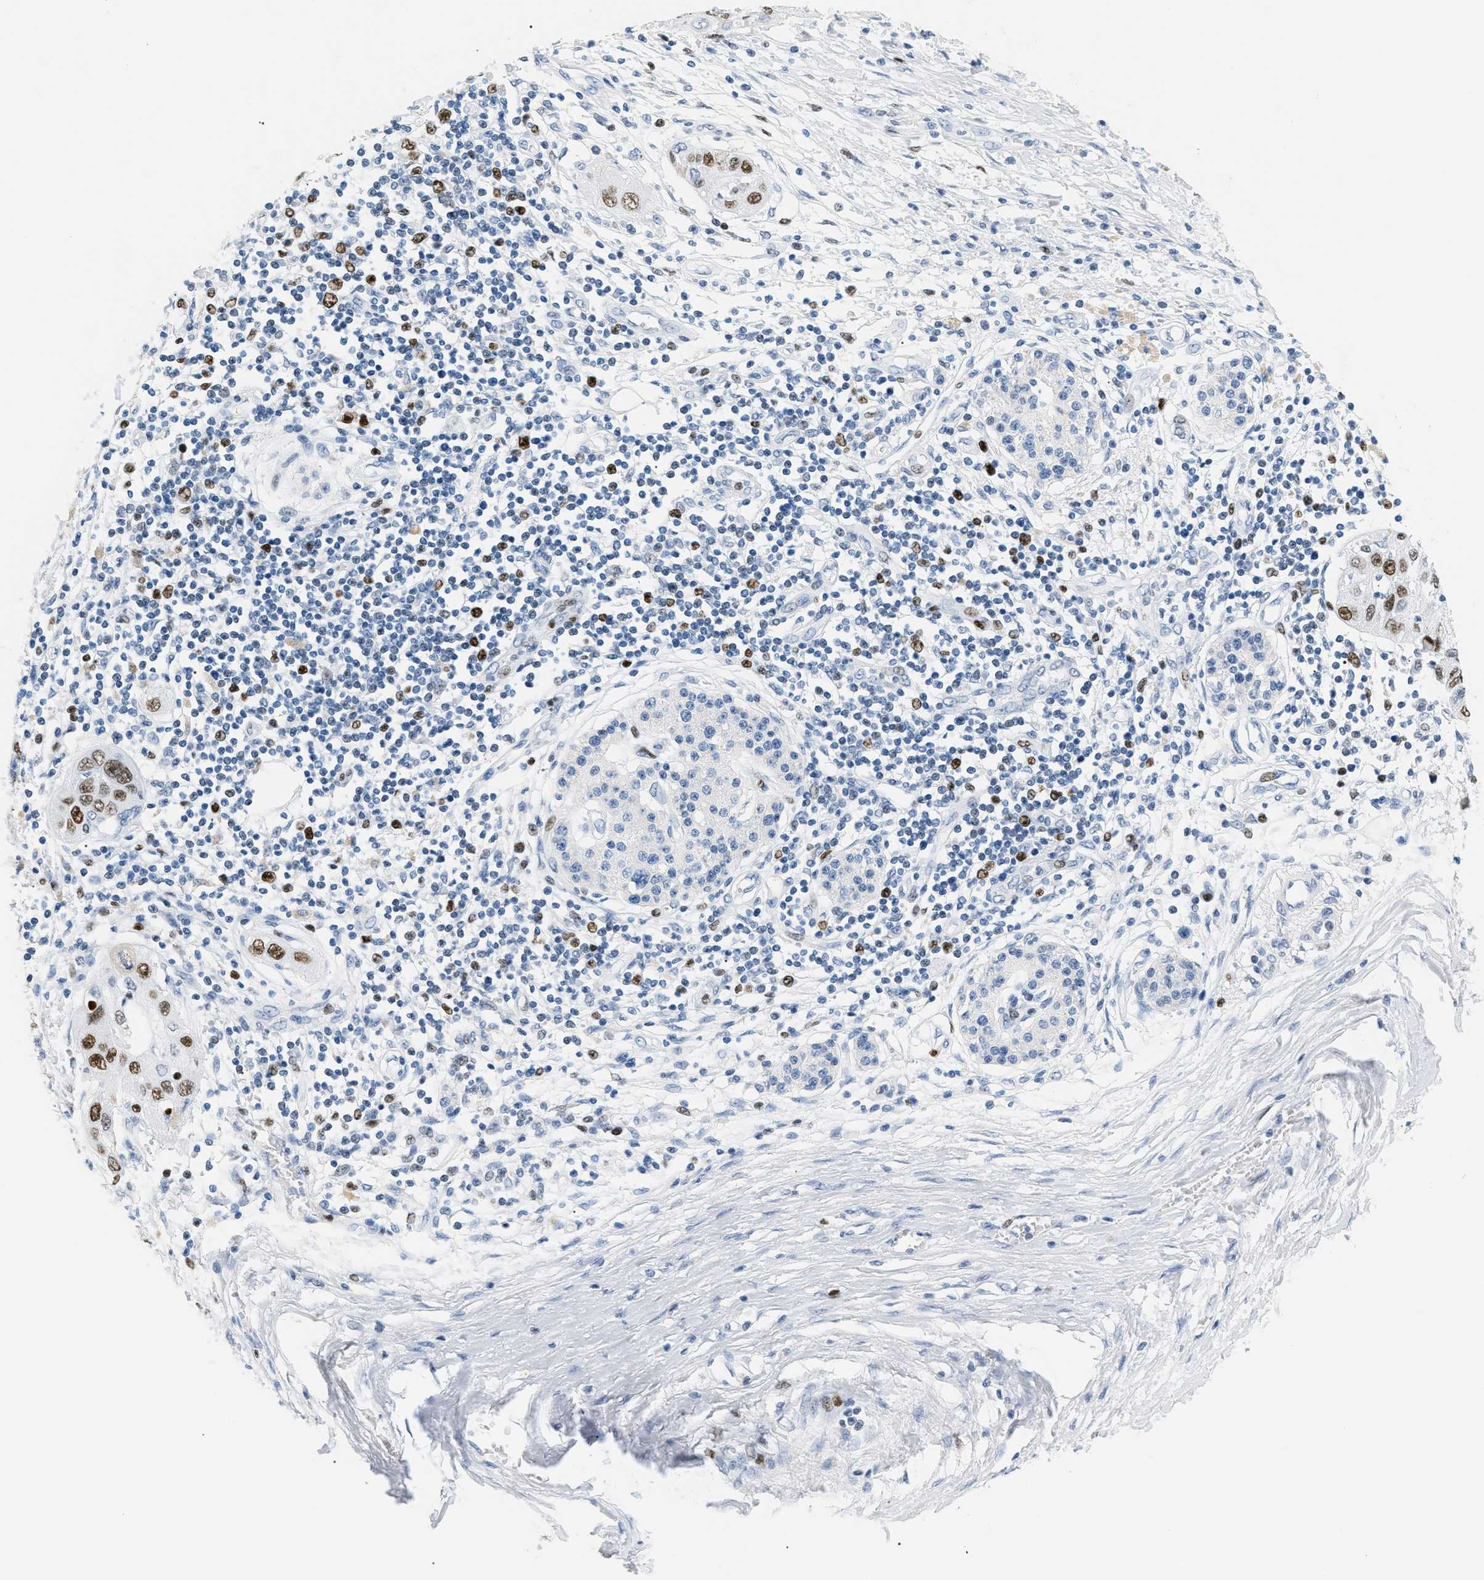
{"staining": {"intensity": "moderate", "quantity": "25%-75%", "location": "nuclear"}, "tissue": "pancreatic cancer", "cell_type": "Tumor cells", "image_type": "cancer", "snomed": [{"axis": "morphology", "description": "Adenocarcinoma, NOS"}, {"axis": "topography", "description": "Pancreas"}], "caption": "Immunohistochemical staining of adenocarcinoma (pancreatic) exhibits medium levels of moderate nuclear protein positivity in about 25%-75% of tumor cells. Using DAB (brown) and hematoxylin (blue) stains, captured at high magnification using brightfield microscopy.", "gene": "MCM7", "patient": {"sex": "female", "age": 70}}